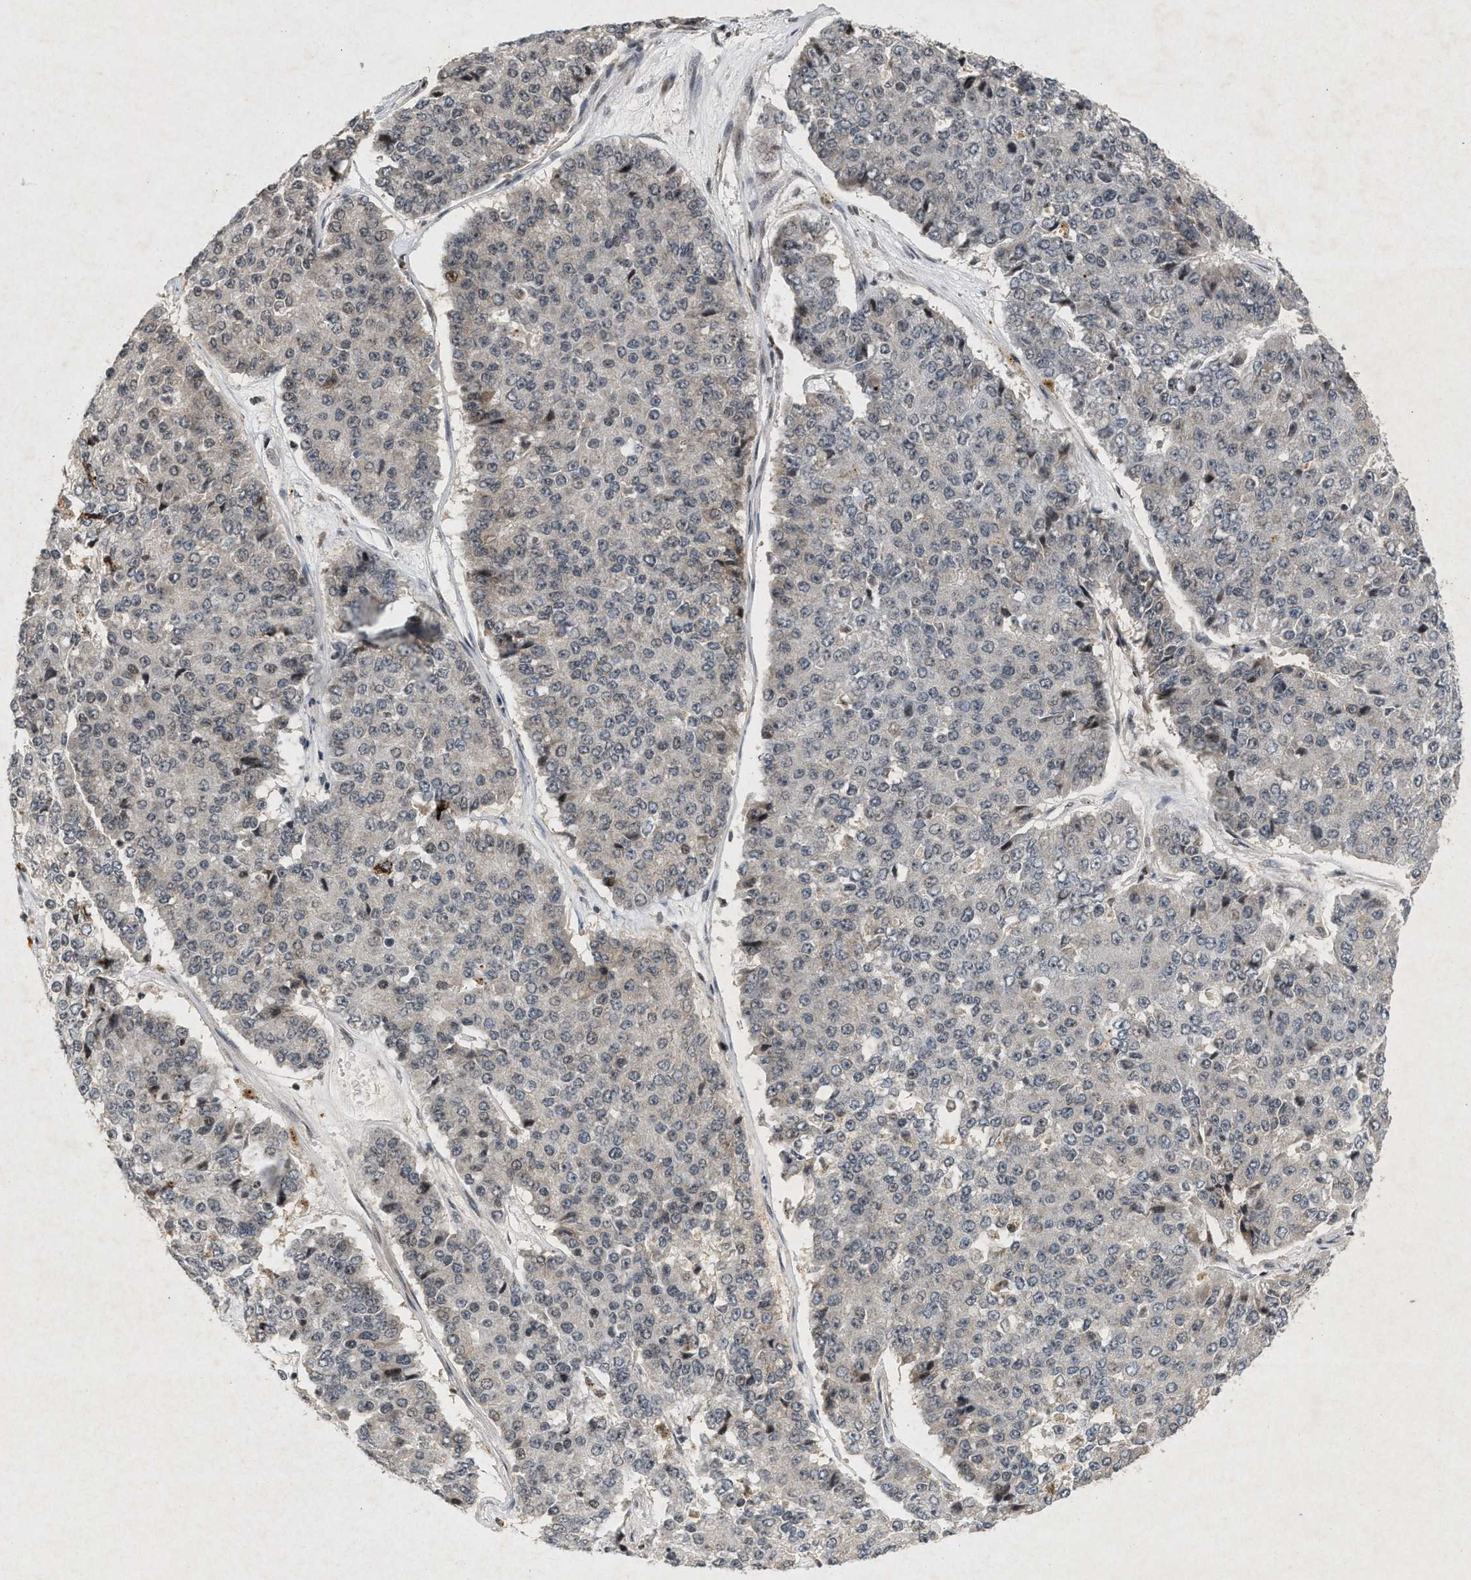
{"staining": {"intensity": "weak", "quantity": "<25%", "location": "nuclear"}, "tissue": "pancreatic cancer", "cell_type": "Tumor cells", "image_type": "cancer", "snomed": [{"axis": "morphology", "description": "Adenocarcinoma, NOS"}, {"axis": "topography", "description": "Pancreas"}], "caption": "DAB (3,3'-diaminobenzidine) immunohistochemical staining of adenocarcinoma (pancreatic) shows no significant staining in tumor cells.", "gene": "ZPR1", "patient": {"sex": "male", "age": 50}}